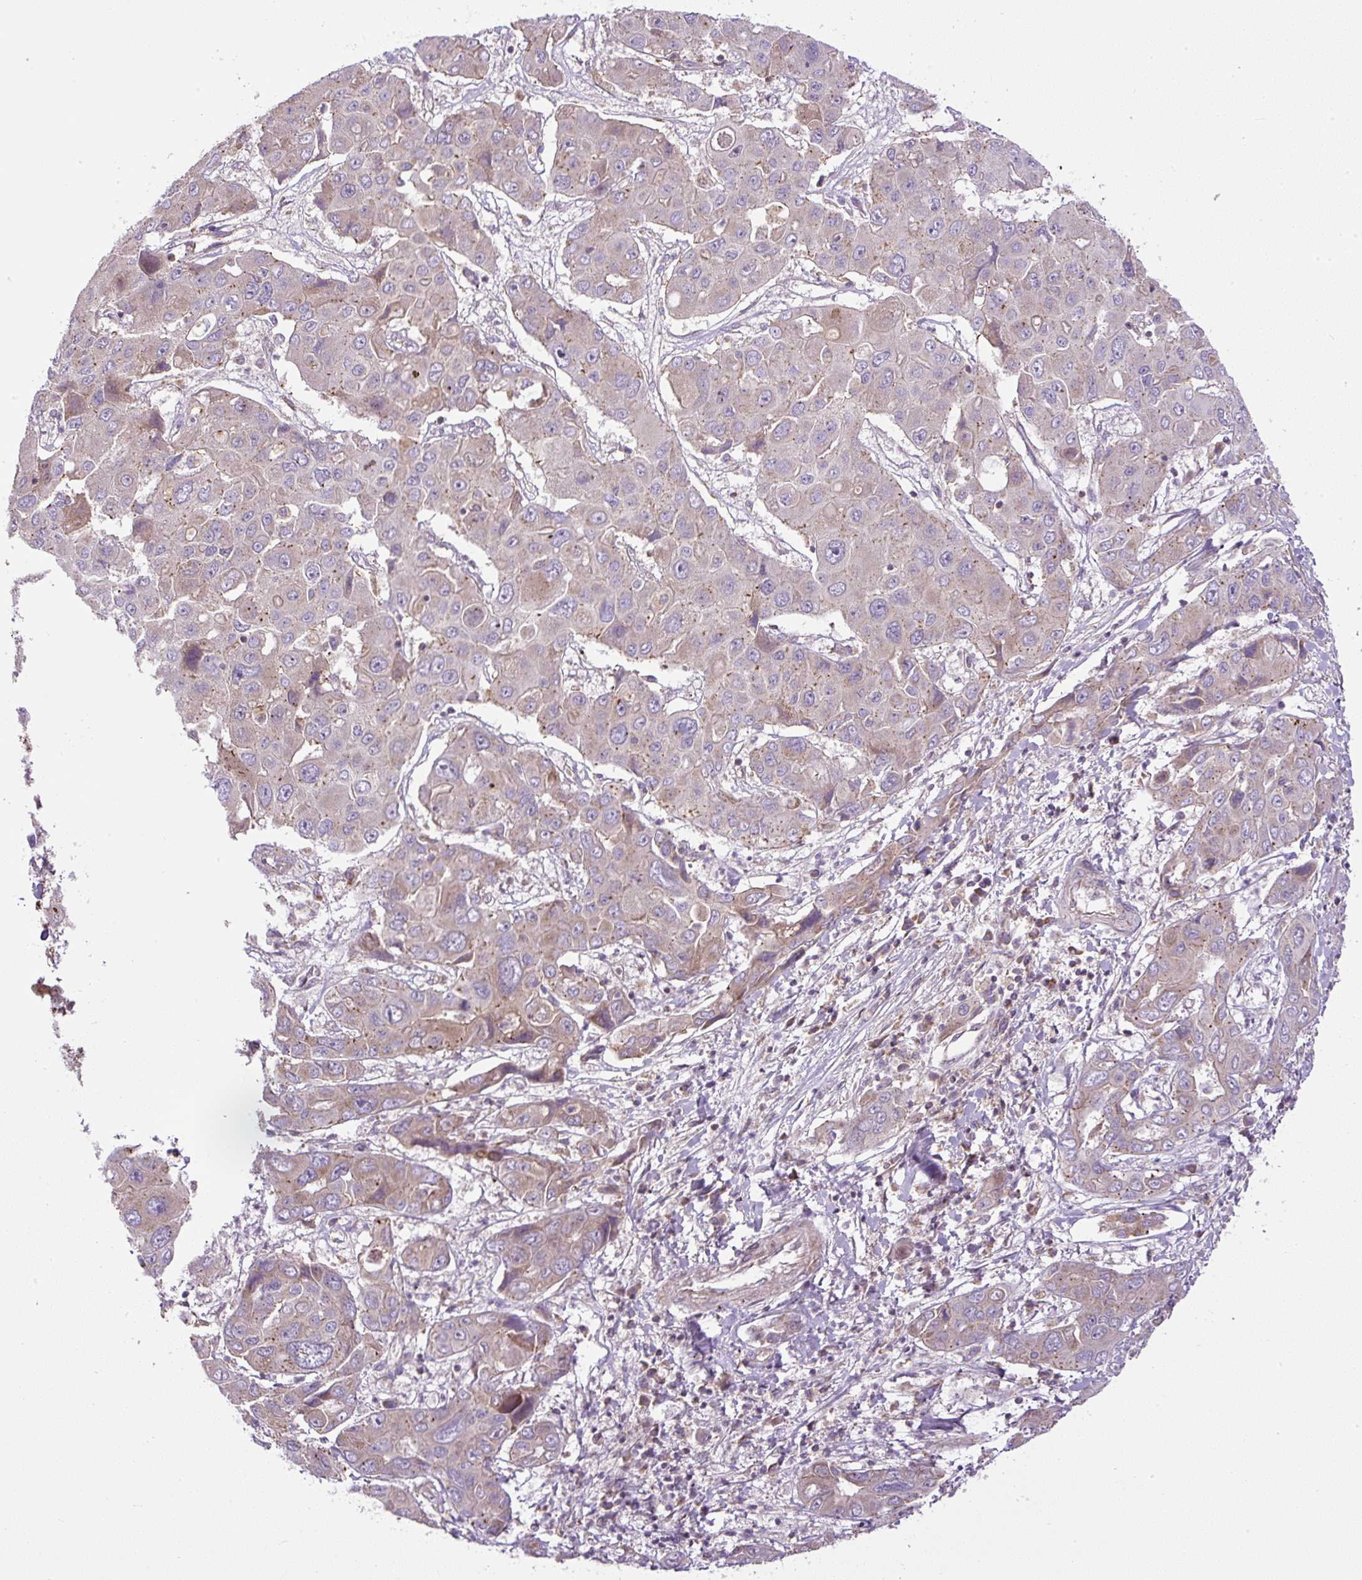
{"staining": {"intensity": "weak", "quantity": "25%-75%", "location": "cytoplasmic/membranous"}, "tissue": "liver cancer", "cell_type": "Tumor cells", "image_type": "cancer", "snomed": [{"axis": "morphology", "description": "Cholangiocarcinoma"}, {"axis": "topography", "description": "Liver"}], "caption": "Immunohistochemistry (DAB (3,3'-diaminobenzidine)) staining of cholangiocarcinoma (liver) exhibits weak cytoplasmic/membranous protein staining in about 25%-75% of tumor cells. (brown staining indicates protein expression, while blue staining denotes nuclei).", "gene": "ZNF547", "patient": {"sex": "male", "age": 67}}